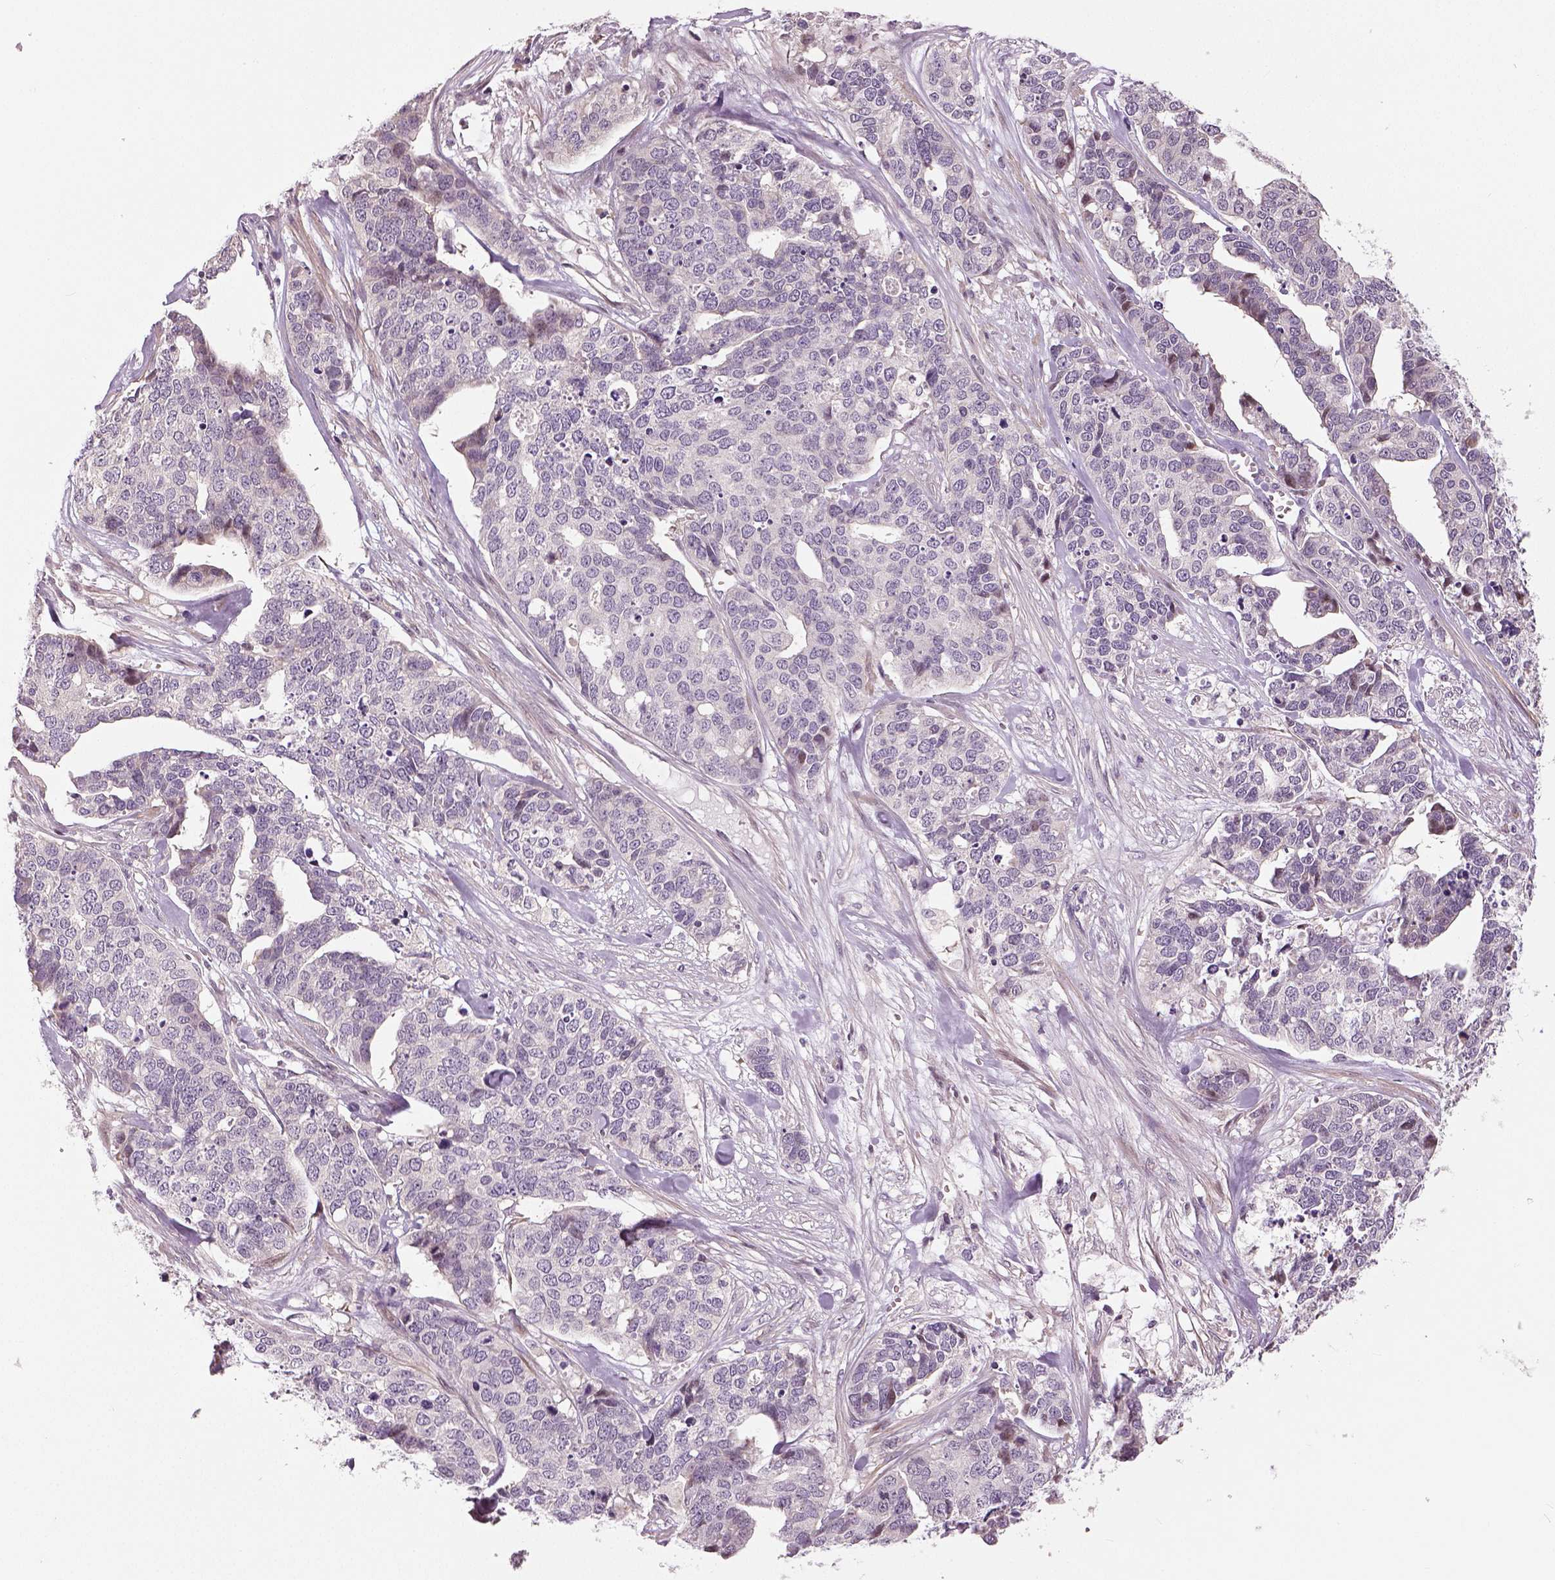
{"staining": {"intensity": "negative", "quantity": "none", "location": "none"}, "tissue": "ovarian cancer", "cell_type": "Tumor cells", "image_type": "cancer", "snomed": [{"axis": "morphology", "description": "Carcinoma, endometroid"}, {"axis": "topography", "description": "Ovary"}], "caption": "This histopathology image is of ovarian cancer (endometroid carcinoma) stained with immunohistochemistry (IHC) to label a protein in brown with the nuclei are counter-stained blue. There is no positivity in tumor cells.", "gene": "NECAB1", "patient": {"sex": "female", "age": 65}}